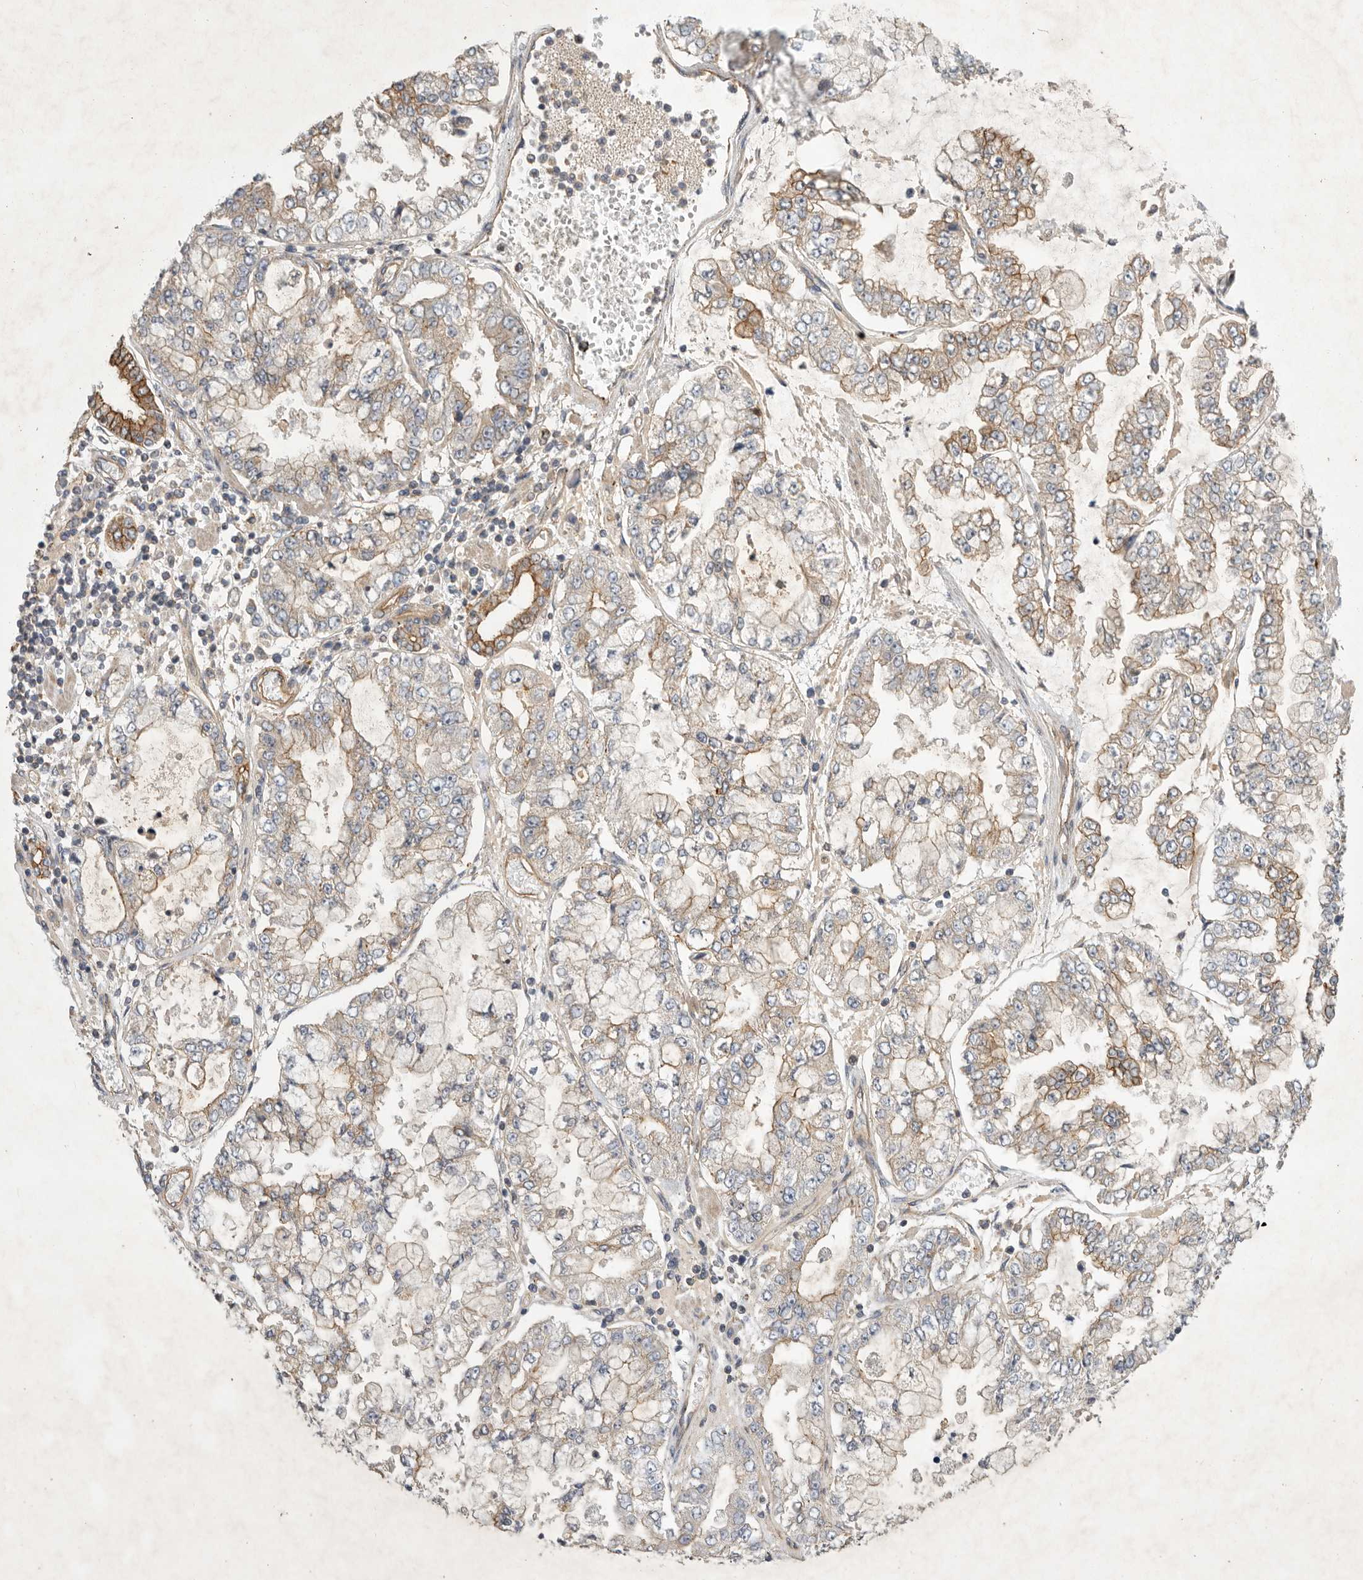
{"staining": {"intensity": "weak", "quantity": "25%-75%", "location": "cytoplasmic/membranous"}, "tissue": "stomach cancer", "cell_type": "Tumor cells", "image_type": "cancer", "snomed": [{"axis": "morphology", "description": "Adenocarcinoma, NOS"}, {"axis": "topography", "description": "Stomach"}], "caption": "A low amount of weak cytoplasmic/membranous expression is seen in about 25%-75% of tumor cells in stomach adenocarcinoma tissue.", "gene": "MLPH", "patient": {"sex": "male", "age": 76}}